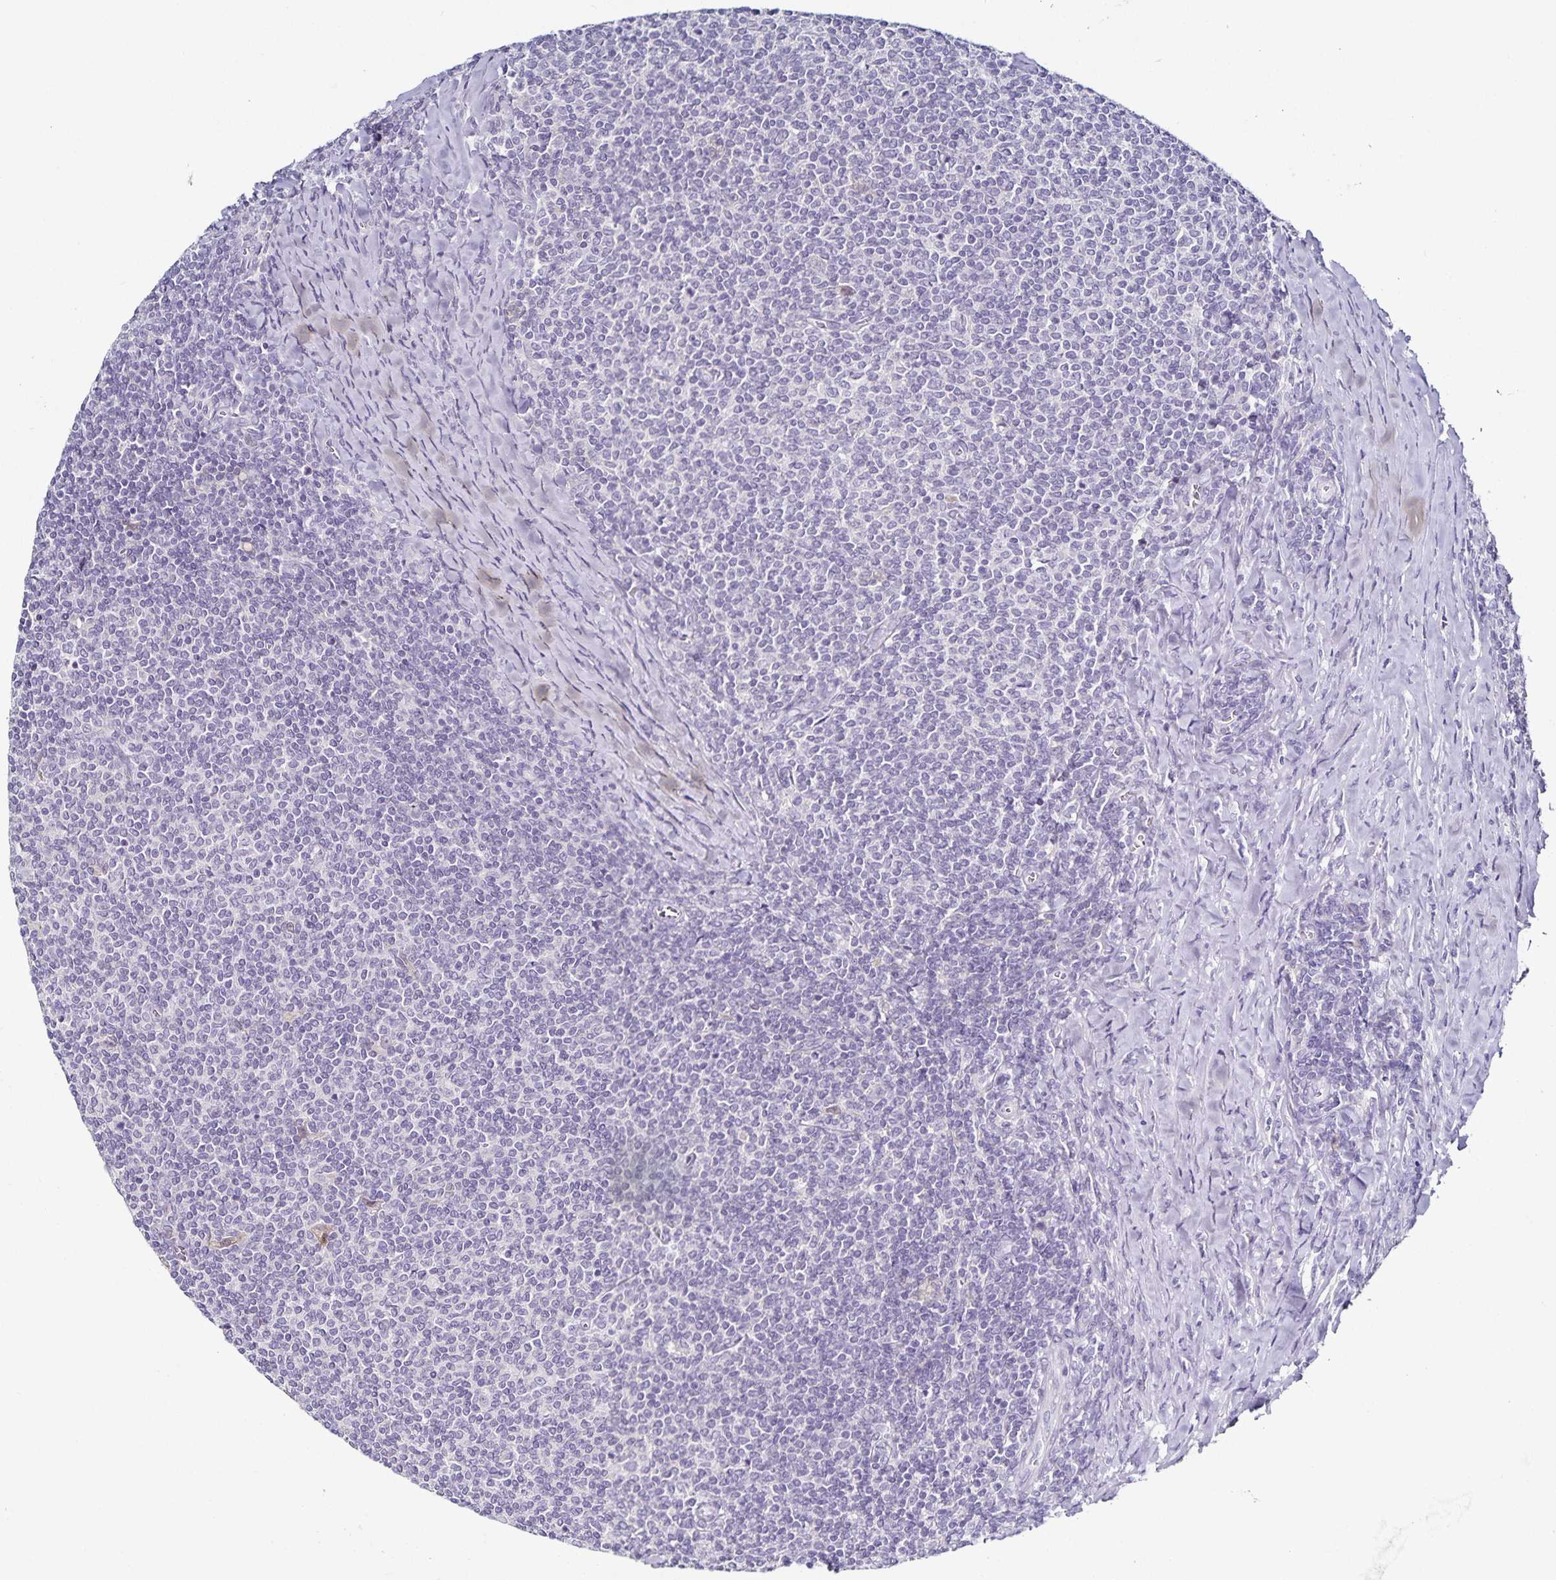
{"staining": {"intensity": "negative", "quantity": "none", "location": "none"}, "tissue": "lymphoma", "cell_type": "Tumor cells", "image_type": "cancer", "snomed": [{"axis": "morphology", "description": "Malignant lymphoma, non-Hodgkin's type, Low grade"}, {"axis": "topography", "description": "Lymph node"}], "caption": "Histopathology image shows no protein positivity in tumor cells of low-grade malignant lymphoma, non-Hodgkin's type tissue.", "gene": "TTR", "patient": {"sex": "male", "age": 52}}